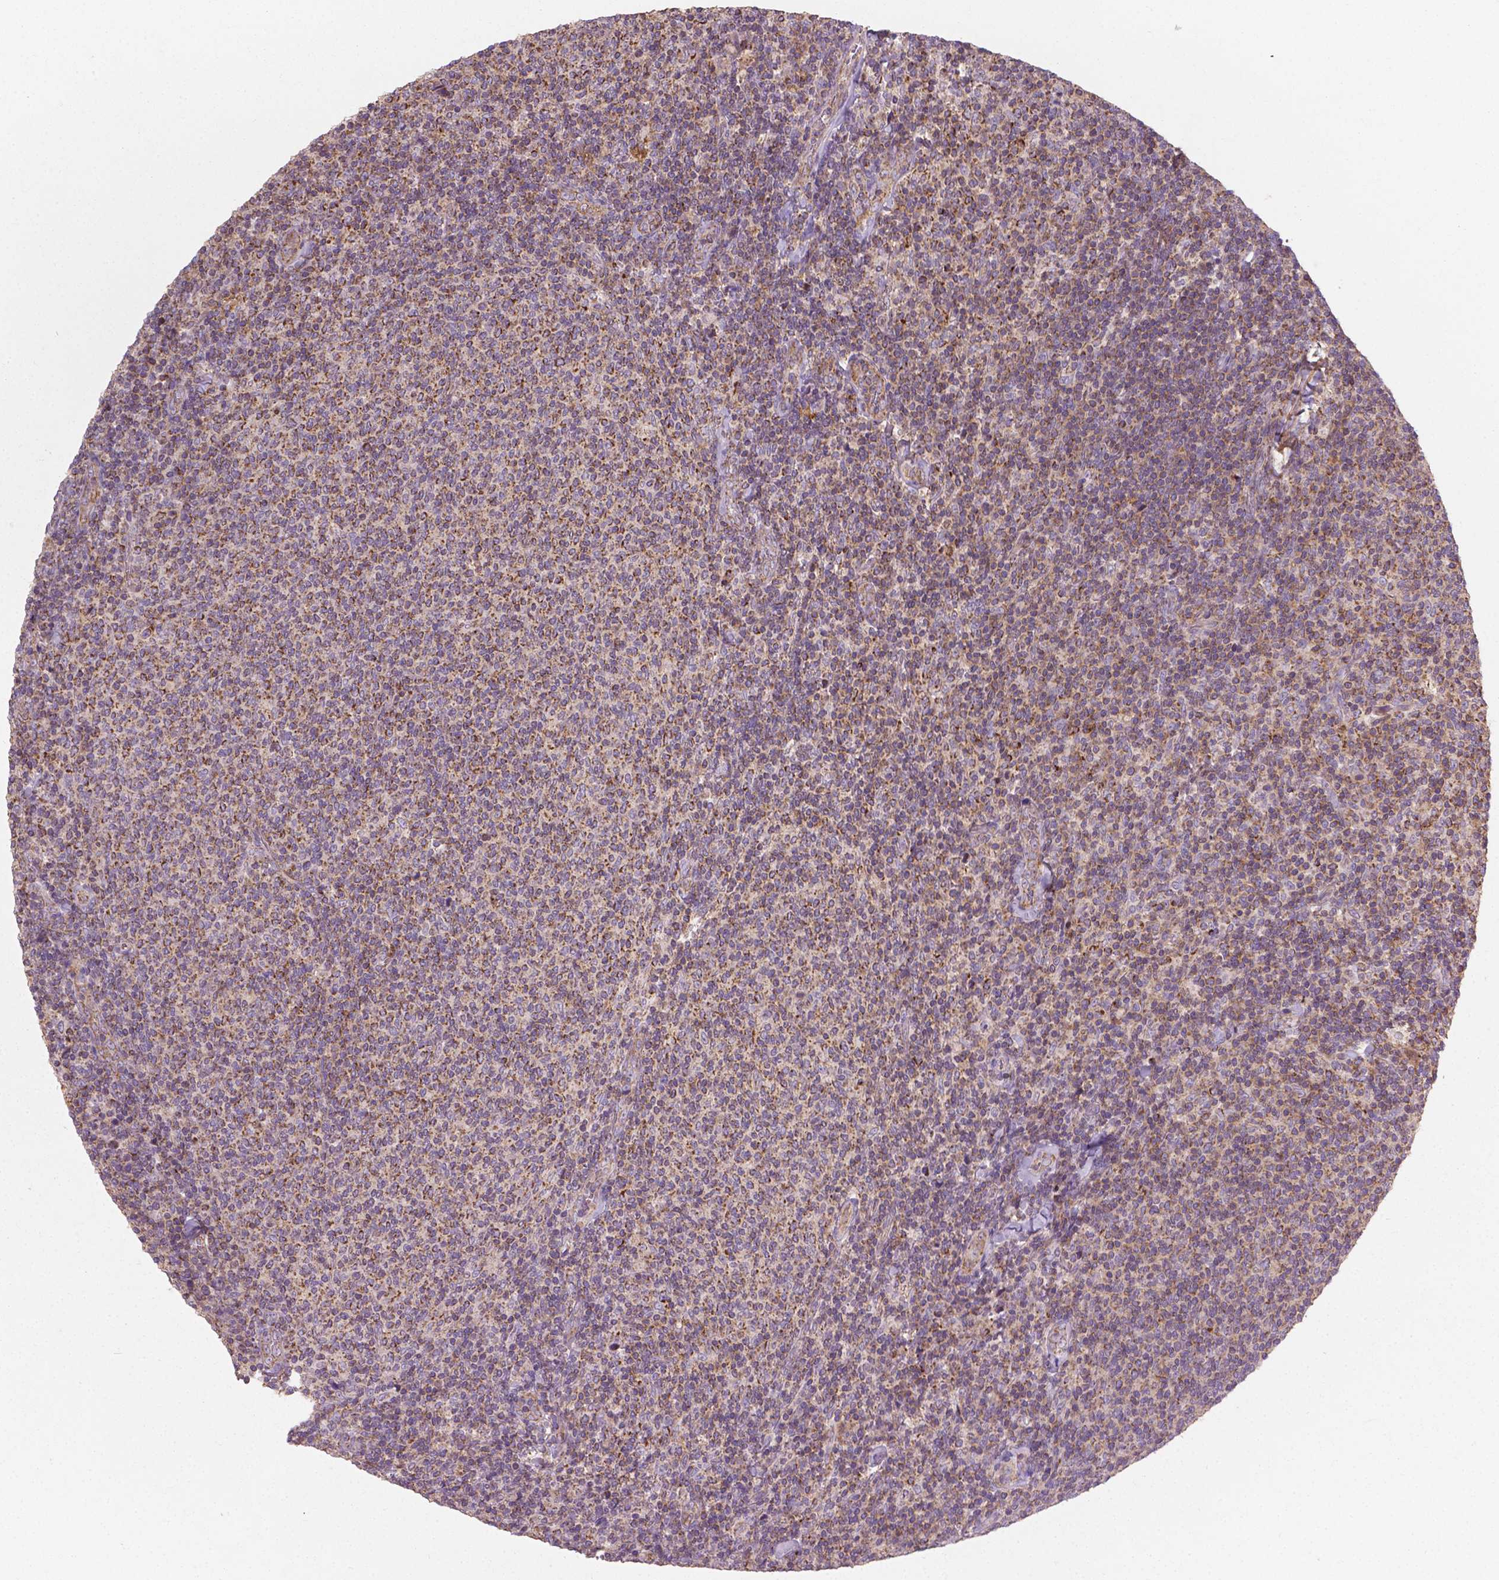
{"staining": {"intensity": "moderate", "quantity": "25%-75%", "location": "cytoplasmic/membranous"}, "tissue": "lymphoma", "cell_type": "Tumor cells", "image_type": "cancer", "snomed": [{"axis": "morphology", "description": "Malignant lymphoma, non-Hodgkin's type, Low grade"}, {"axis": "topography", "description": "Lymph node"}], "caption": "Immunohistochemical staining of human low-grade malignant lymphoma, non-Hodgkin's type shows moderate cytoplasmic/membranous protein staining in approximately 25%-75% of tumor cells.", "gene": "TCAF1", "patient": {"sex": "male", "age": 52}}